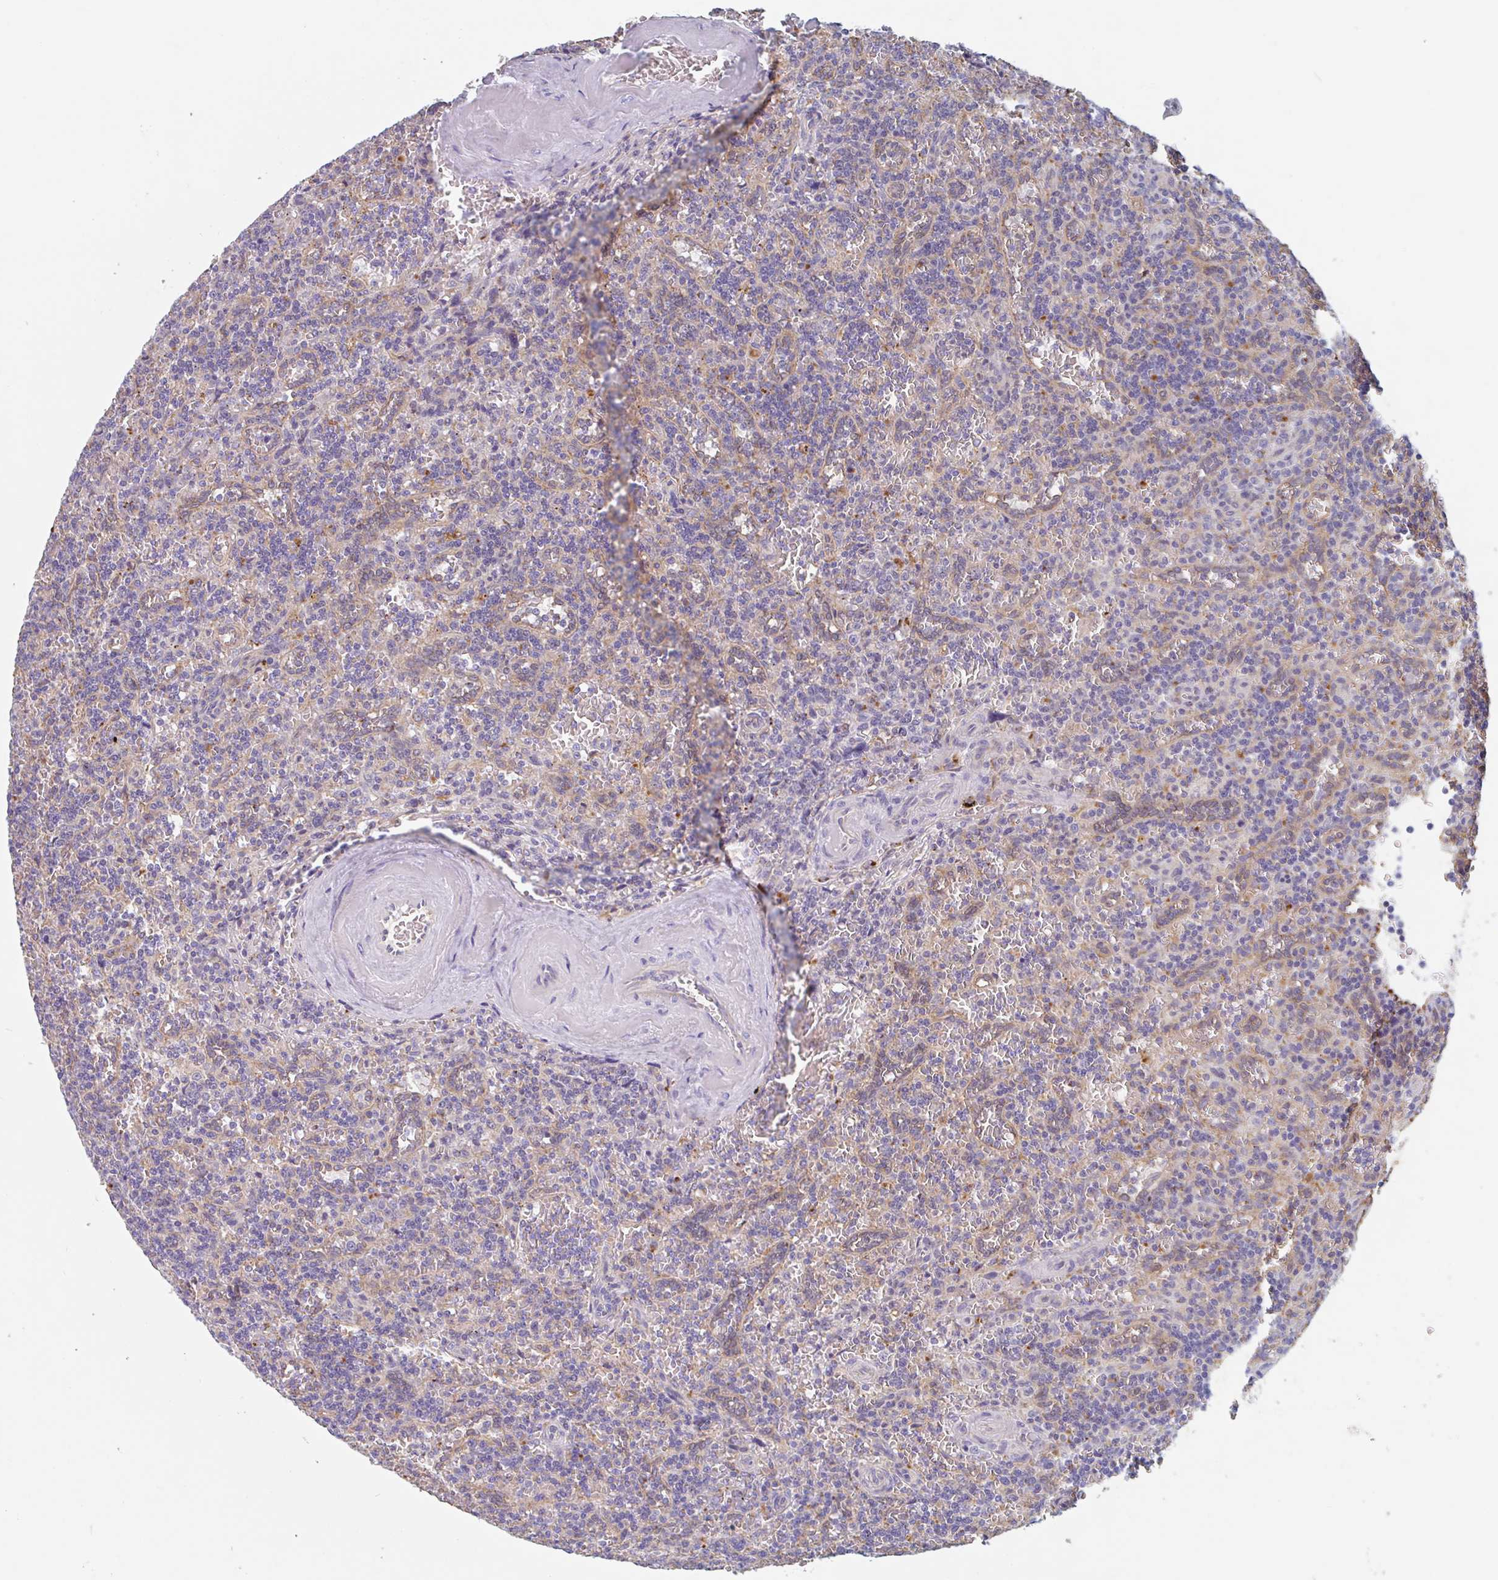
{"staining": {"intensity": "negative", "quantity": "none", "location": "none"}, "tissue": "lymphoma", "cell_type": "Tumor cells", "image_type": "cancer", "snomed": [{"axis": "morphology", "description": "Malignant lymphoma, non-Hodgkin's type, Low grade"}, {"axis": "topography", "description": "Spleen"}], "caption": "Histopathology image shows no significant protein staining in tumor cells of lymphoma.", "gene": "MANBA", "patient": {"sex": "male", "age": 73}}